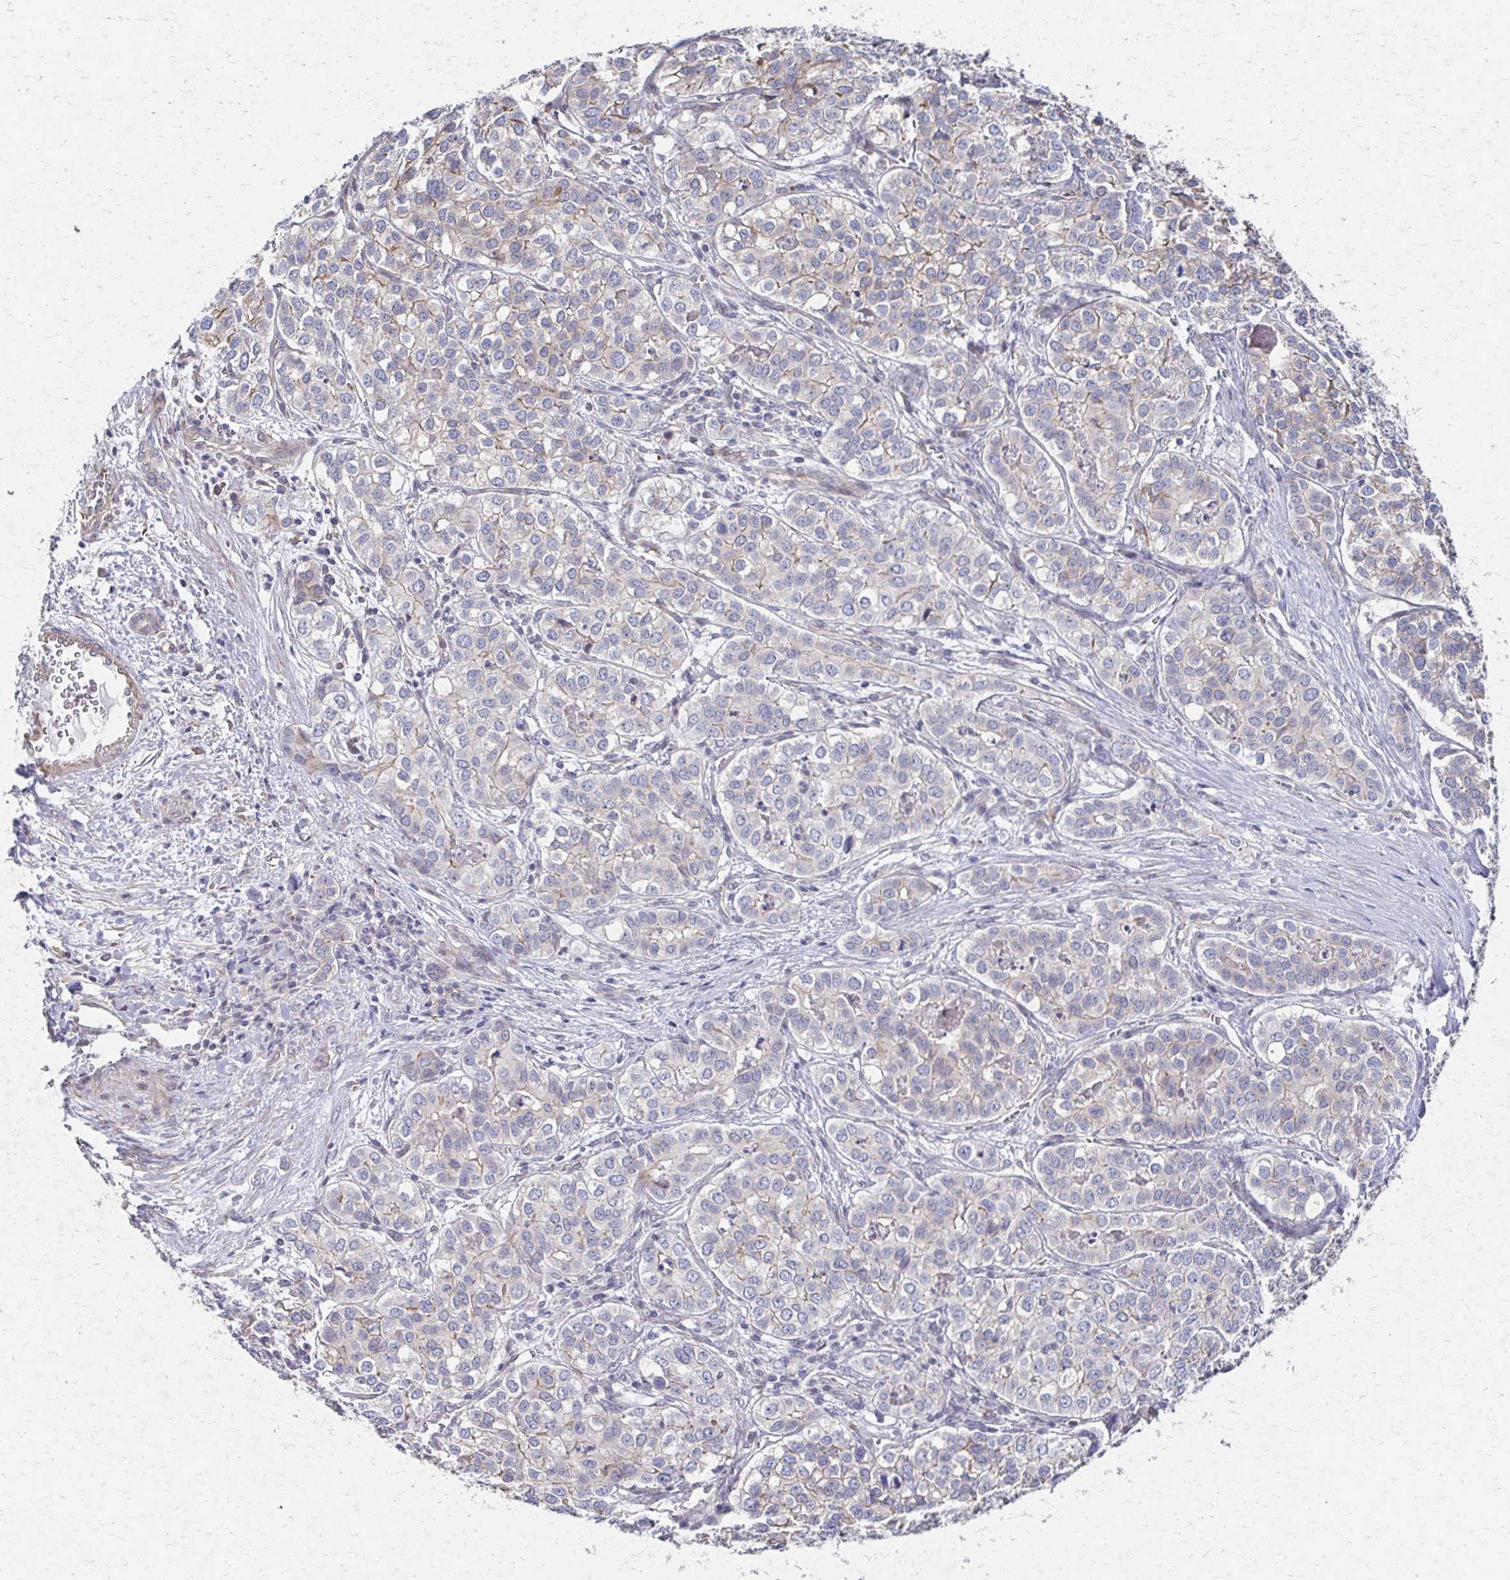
{"staining": {"intensity": "weak", "quantity": "<25%", "location": "cytoplasmic/membranous"}, "tissue": "liver cancer", "cell_type": "Tumor cells", "image_type": "cancer", "snomed": [{"axis": "morphology", "description": "Cholangiocarcinoma"}, {"axis": "topography", "description": "Liver"}], "caption": "Immunohistochemical staining of human cholangiocarcinoma (liver) reveals no significant staining in tumor cells.", "gene": "EOLA2", "patient": {"sex": "male", "age": 56}}